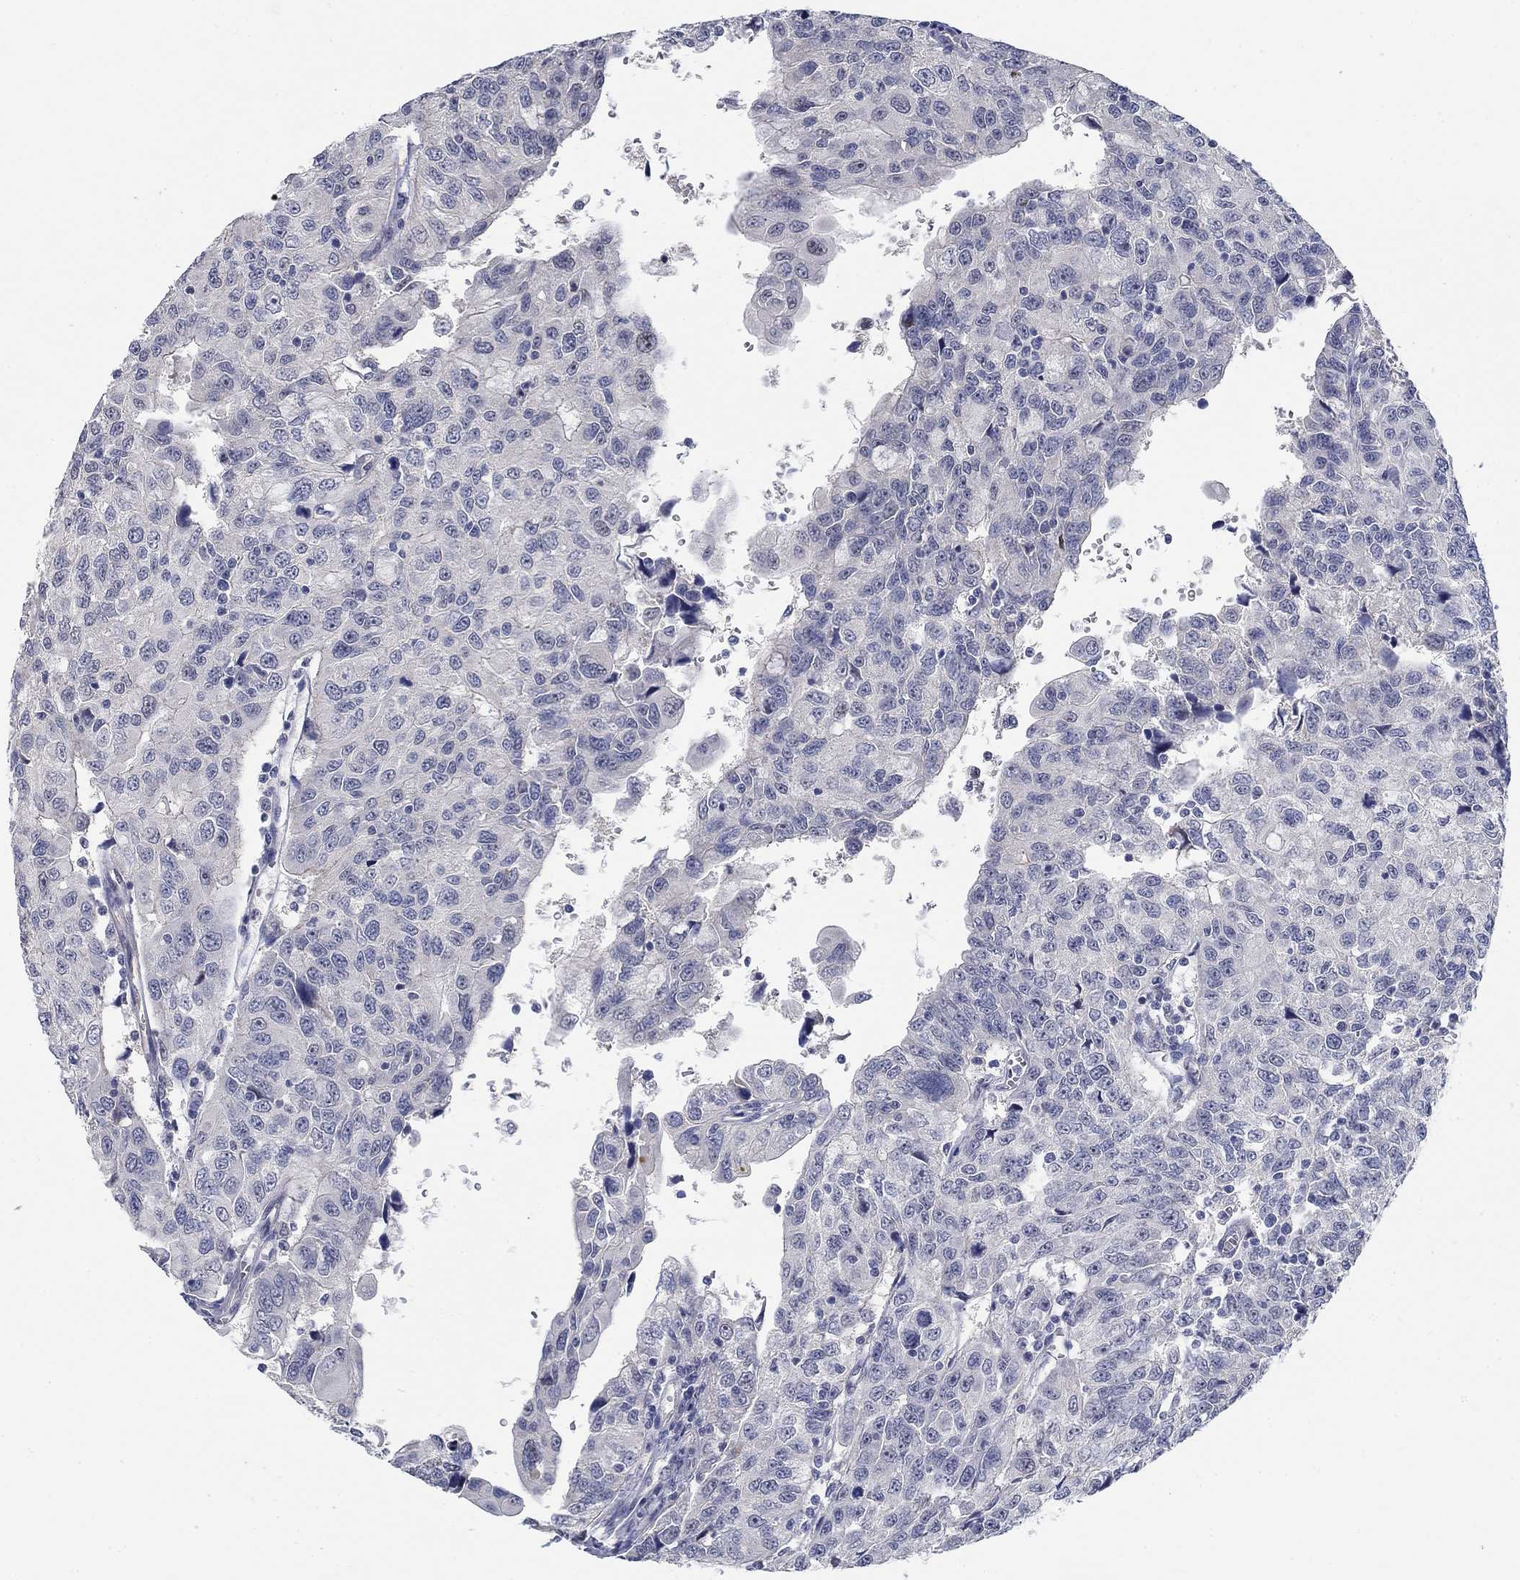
{"staining": {"intensity": "negative", "quantity": "none", "location": "none"}, "tissue": "urothelial cancer", "cell_type": "Tumor cells", "image_type": "cancer", "snomed": [{"axis": "morphology", "description": "Urothelial carcinoma, NOS"}, {"axis": "morphology", "description": "Urothelial carcinoma, High grade"}, {"axis": "topography", "description": "Urinary bladder"}], "caption": "The IHC image has no significant expression in tumor cells of urothelial carcinoma (high-grade) tissue.", "gene": "SMIM18", "patient": {"sex": "female", "age": 73}}